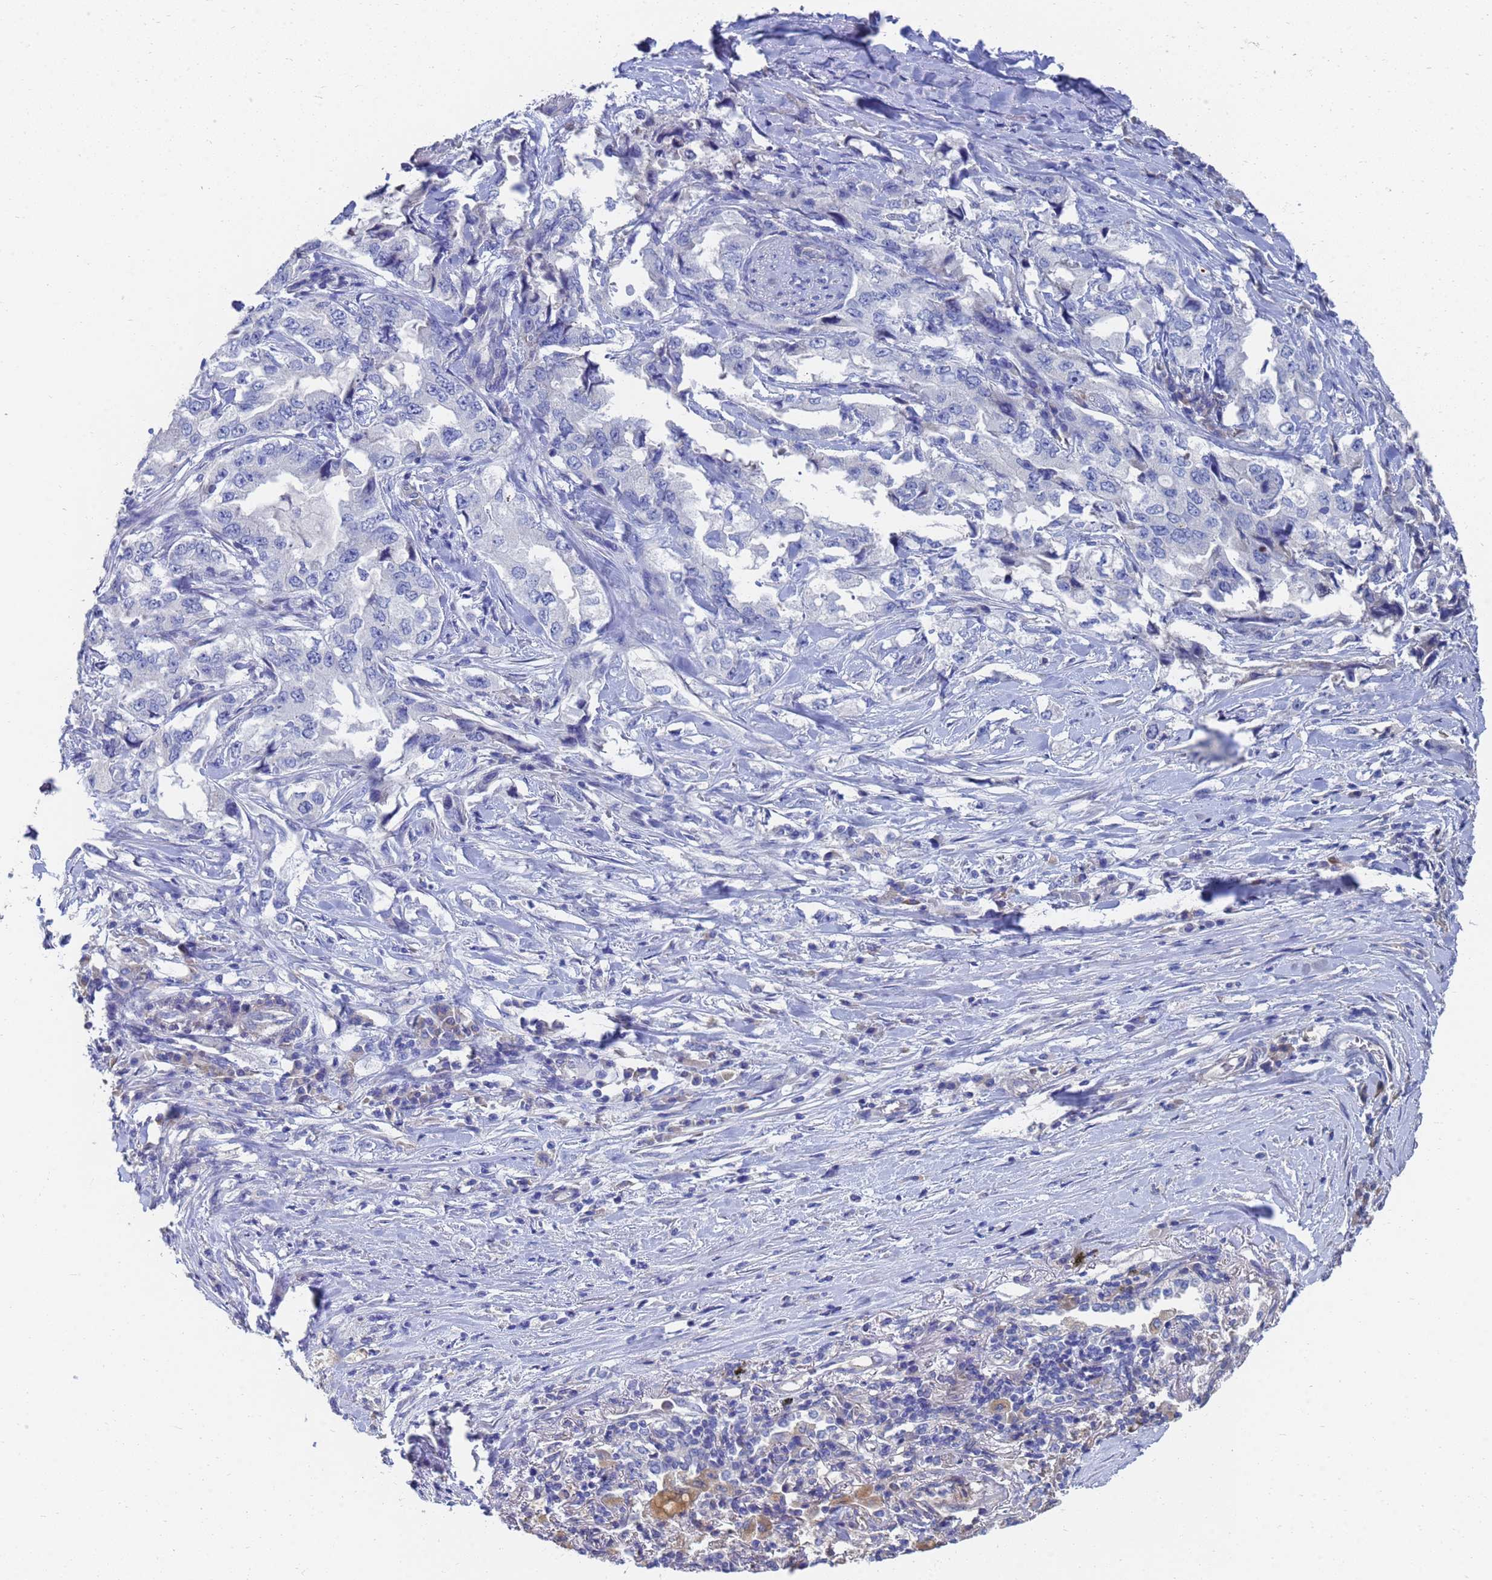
{"staining": {"intensity": "negative", "quantity": "none", "location": "none"}, "tissue": "lung cancer", "cell_type": "Tumor cells", "image_type": "cancer", "snomed": [{"axis": "morphology", "description": "Adenocarcinoma, NOS"}, {"axis": "topography", "description": "Lung"}], "caption": "High magnification brightfield microscopy of lung adenocarcinoma stained with DAB (3,3'-diaminobenzidine) (brown) and counterstained with hematoxylin (blue): tumor cells show no significant staining.", "gene": "LBX2", "patient": {"sex": "female", "age": 51}}